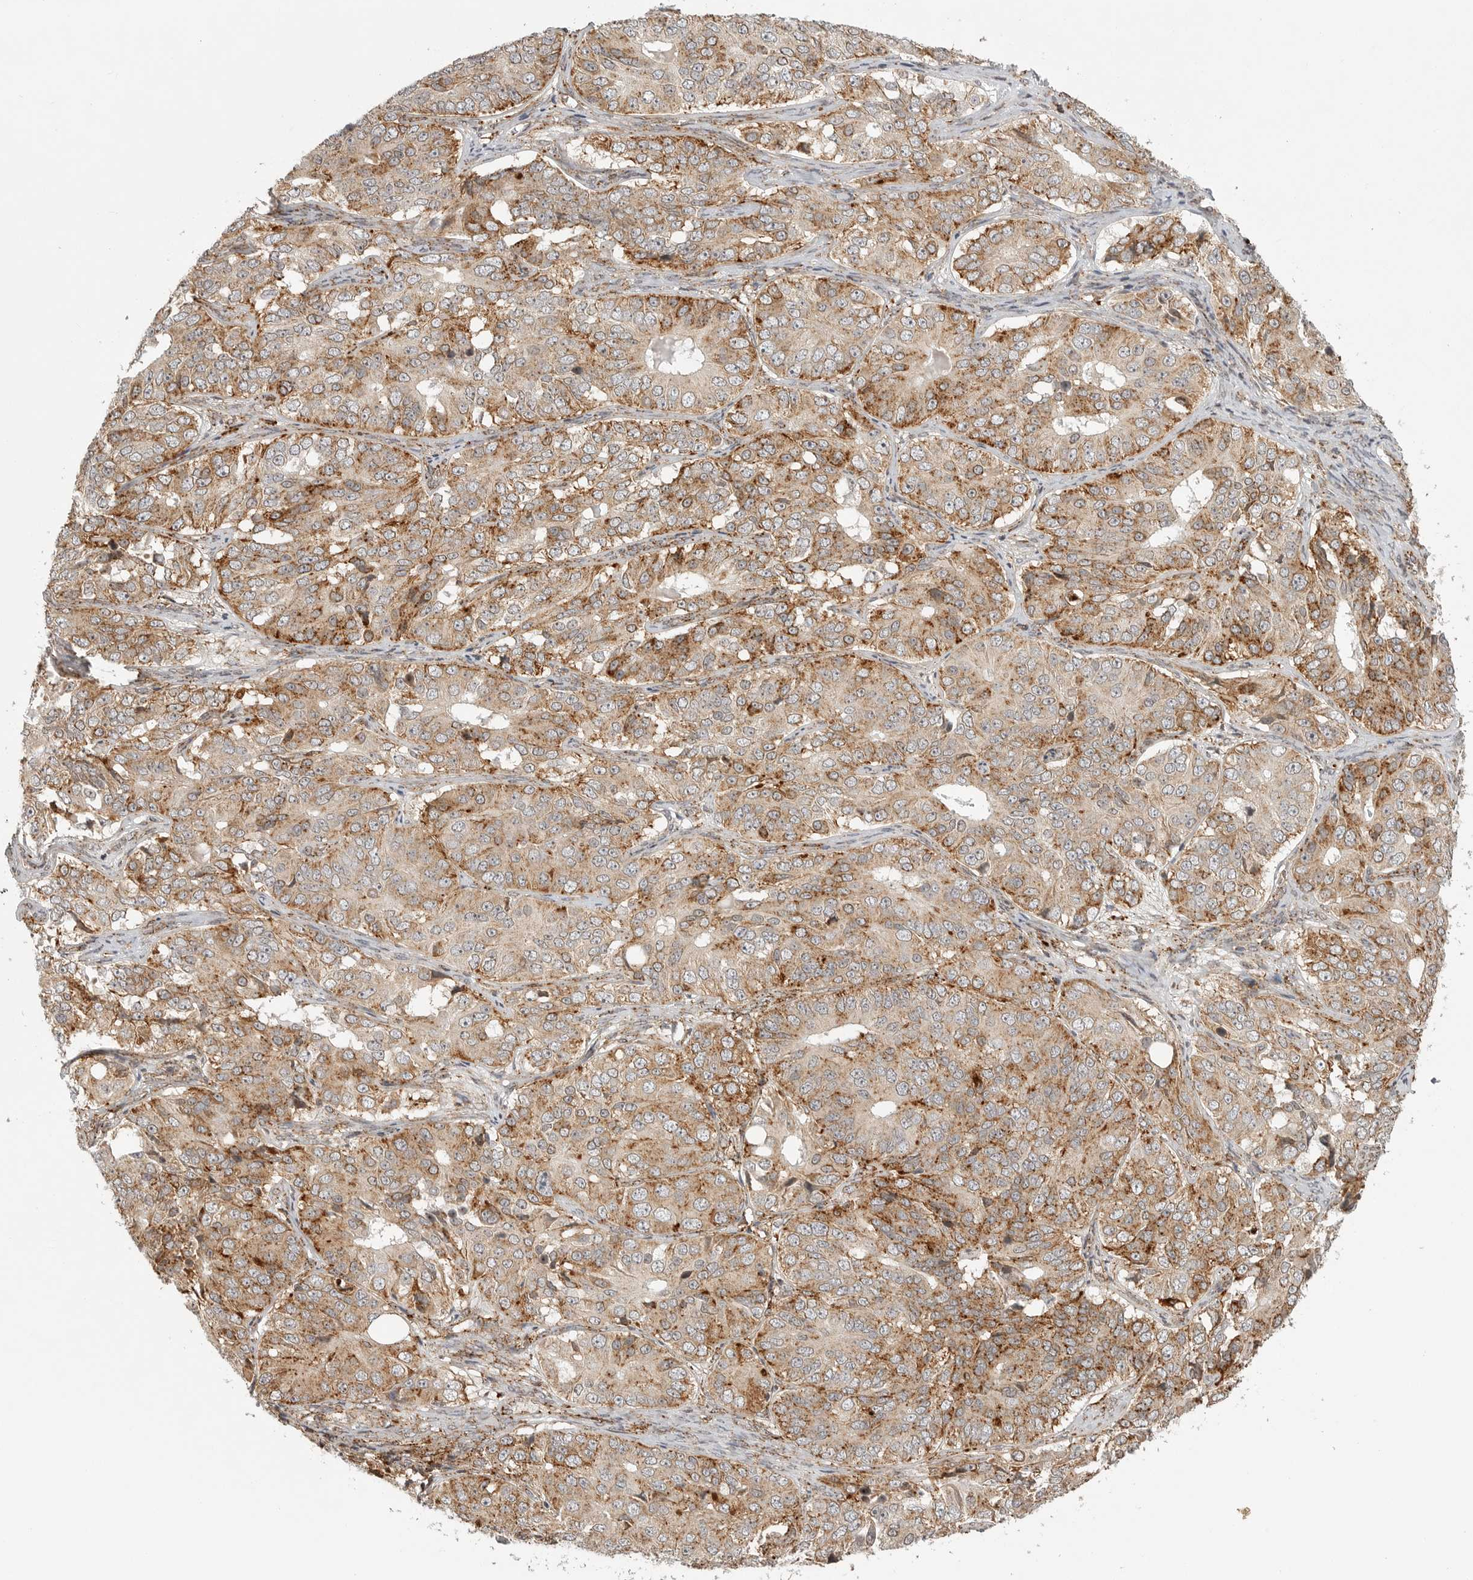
{"staining": {"intensity": "moderate", "quantity": ">75%", "location": "cytoplasmic/membranous"}, "tissue": "ovarian cancer", "cell_type": "Tumor cells", "image_type": "cancer", "snomed": [{"axis": "morphology", "description": "Carcinoma, endometroid"}, {"axis": "topography", "description": "Ovary"}], "caption": "Brown immunohistochemical staining in human endometroid carcinoma (ovarian) reveals moderate cytoplasmic/membranous expression in about >75% of tumor cells. (DAB (3,3'-diaminobenzidine) IHC with brightfield microscopy, high magnification).", "gene": "IDUA", "patient": {"sex": "female", "age": 51}}